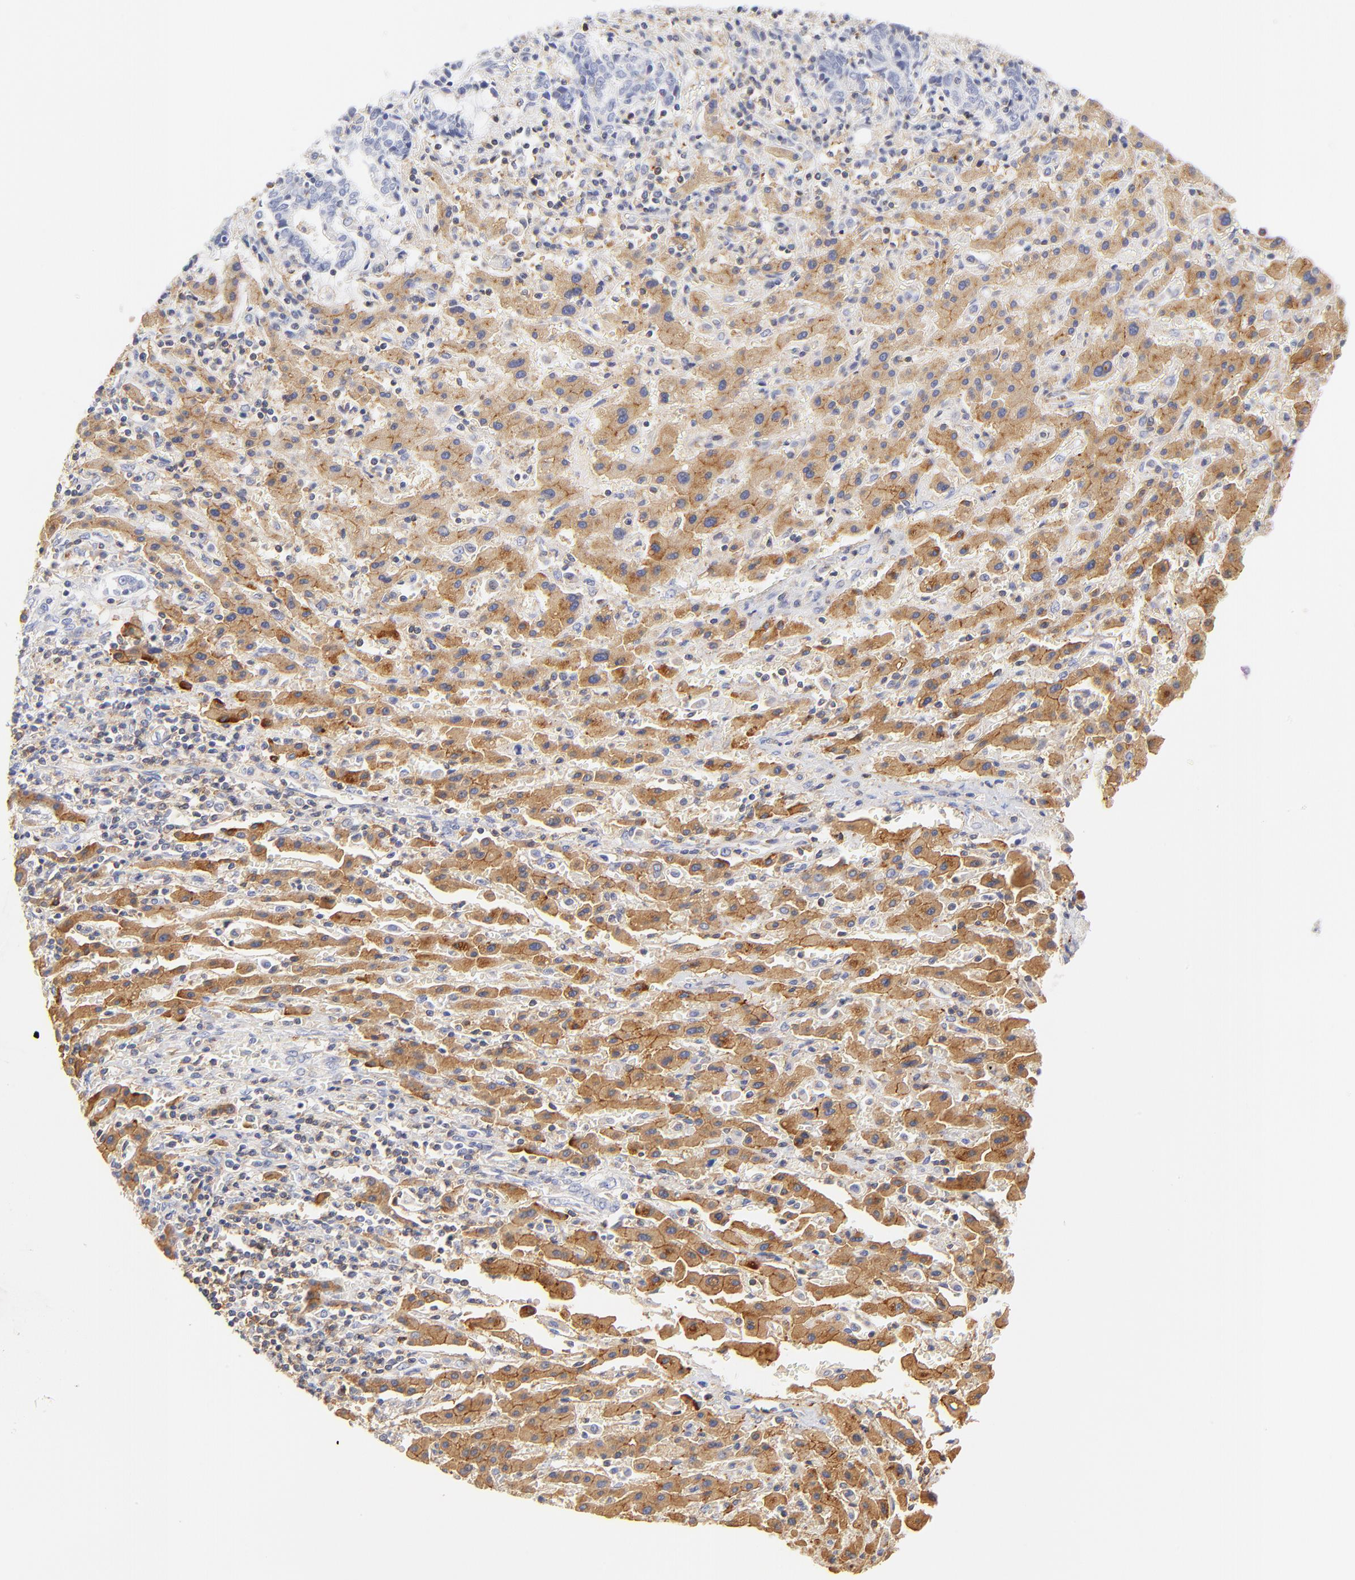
{"staining": {"intensity": "negative", "quantity": "none", "location": "none"}, "tissue": "liver cancer", "cell_type": "Tumor cells", "image_type": "cancer", "snomed": [{"axis": "morphology", "description": "Cholangiocarcinoma"}, {"axis": "topography", "description": "Liver"}], "caption": "There is no significant staining in tumor cells of liver cancer (cholangiocarcinoma). Nuclei are stained in blue.", "gene": "MDGA2", "patient": {"sex": "male", "age": 57}}